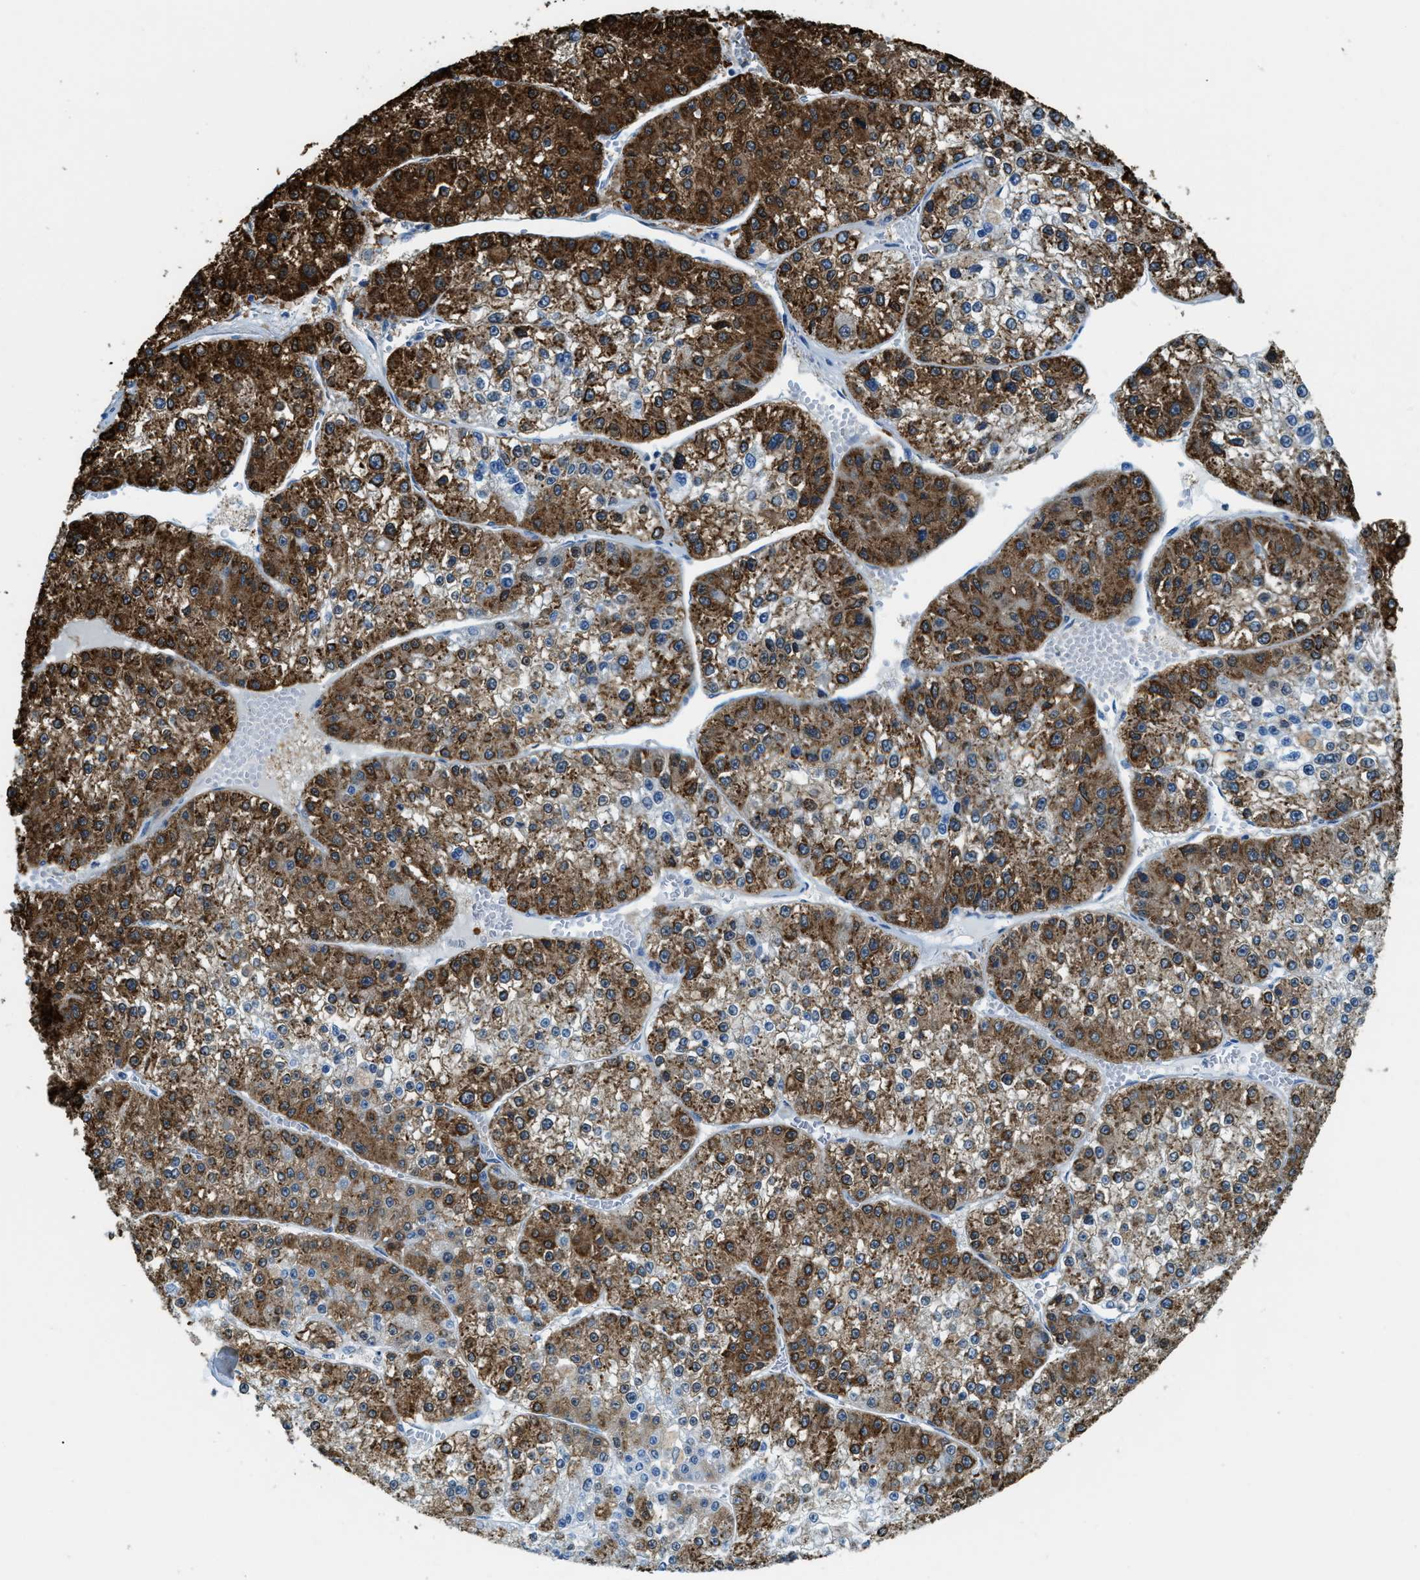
{"staining": {"intensity": "strong", "quantity": ">75%", "location": "cytoplasmic/membranous"}, "tissue": "liver cancer", "cell_type": "Tumor cells", "image_type": "cancer", "snomed": [{"axis": "morphology", "description": "Carcinoma, Hepatocellular, NOS"}, {"axis": "topography", "description": "Liver"}], "caption": "This photomicrograph demonstrates immunohistochemistry staining of liver cancer, with high strong cytoplasmic/membranous expression in approximately >75% of tumor cells.", "gene": "MATCAP2", "patient": {"sex": "female", "age": 73}}